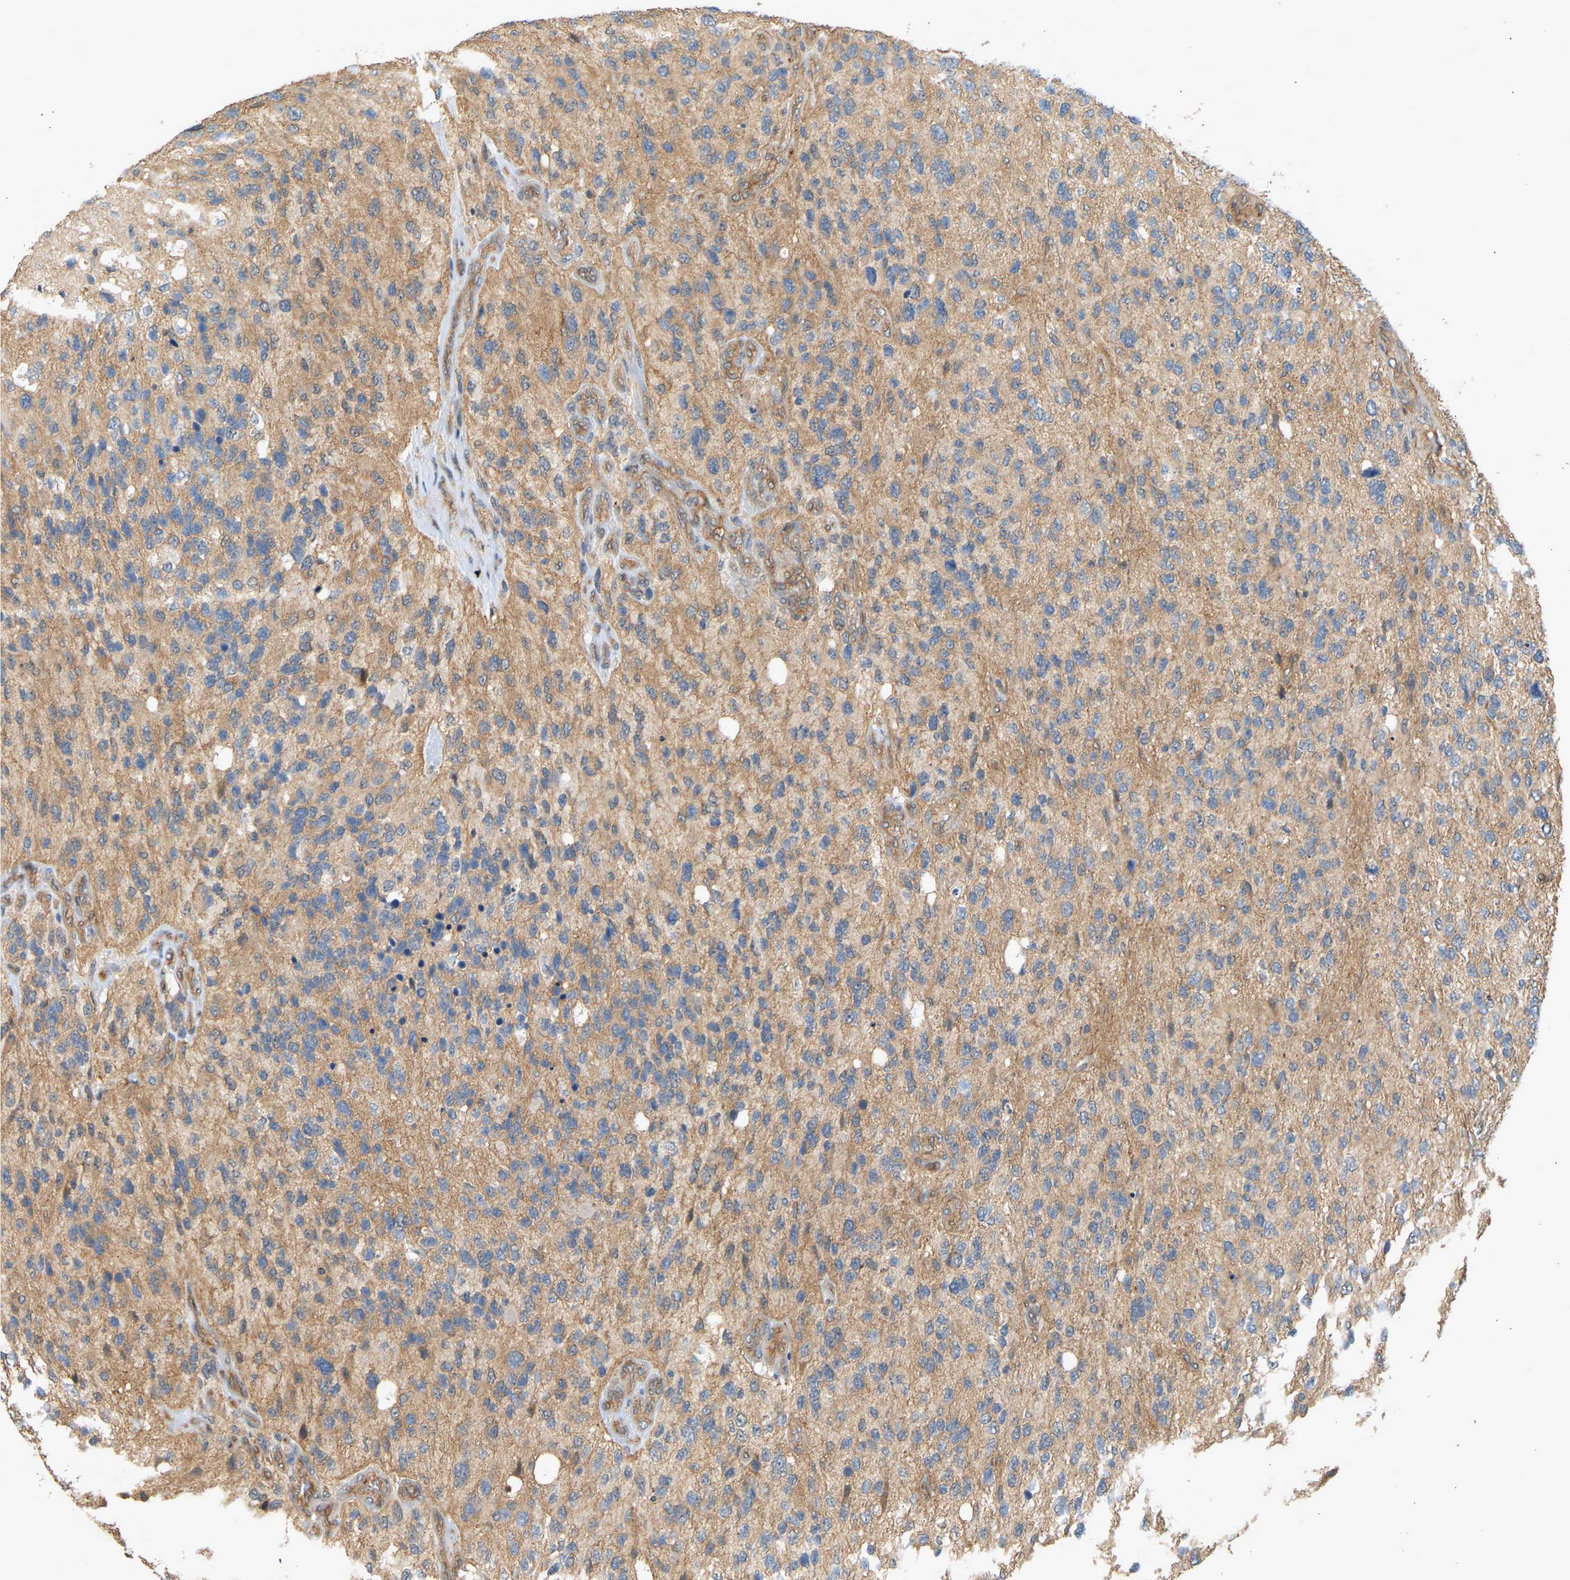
{"staining": {"intensity": "moderate", "quantity": ">75%", "location": "cytoplasmic/membranous"}, "tissue": "glioma", "cell_type": "Tumor cells", "image_type": "cancer", "snomed": [{"axis": "morphology", "description": "Glioma, malignant, High grade"}, {"axis": "topography", "description": "Brain"}], "caption": "Protein analysis of high-grade glioma (malignant) tissue exhibits moderate cytoplasmic/membranous positivity in approximately >75% of tumor cells. Using DAB (brown) and hematoxylin (blue) stains, captured at high magnification using brightfield microscopy.", "gene": "RGL1", "patient": {"sex": "female", "age": 58}}